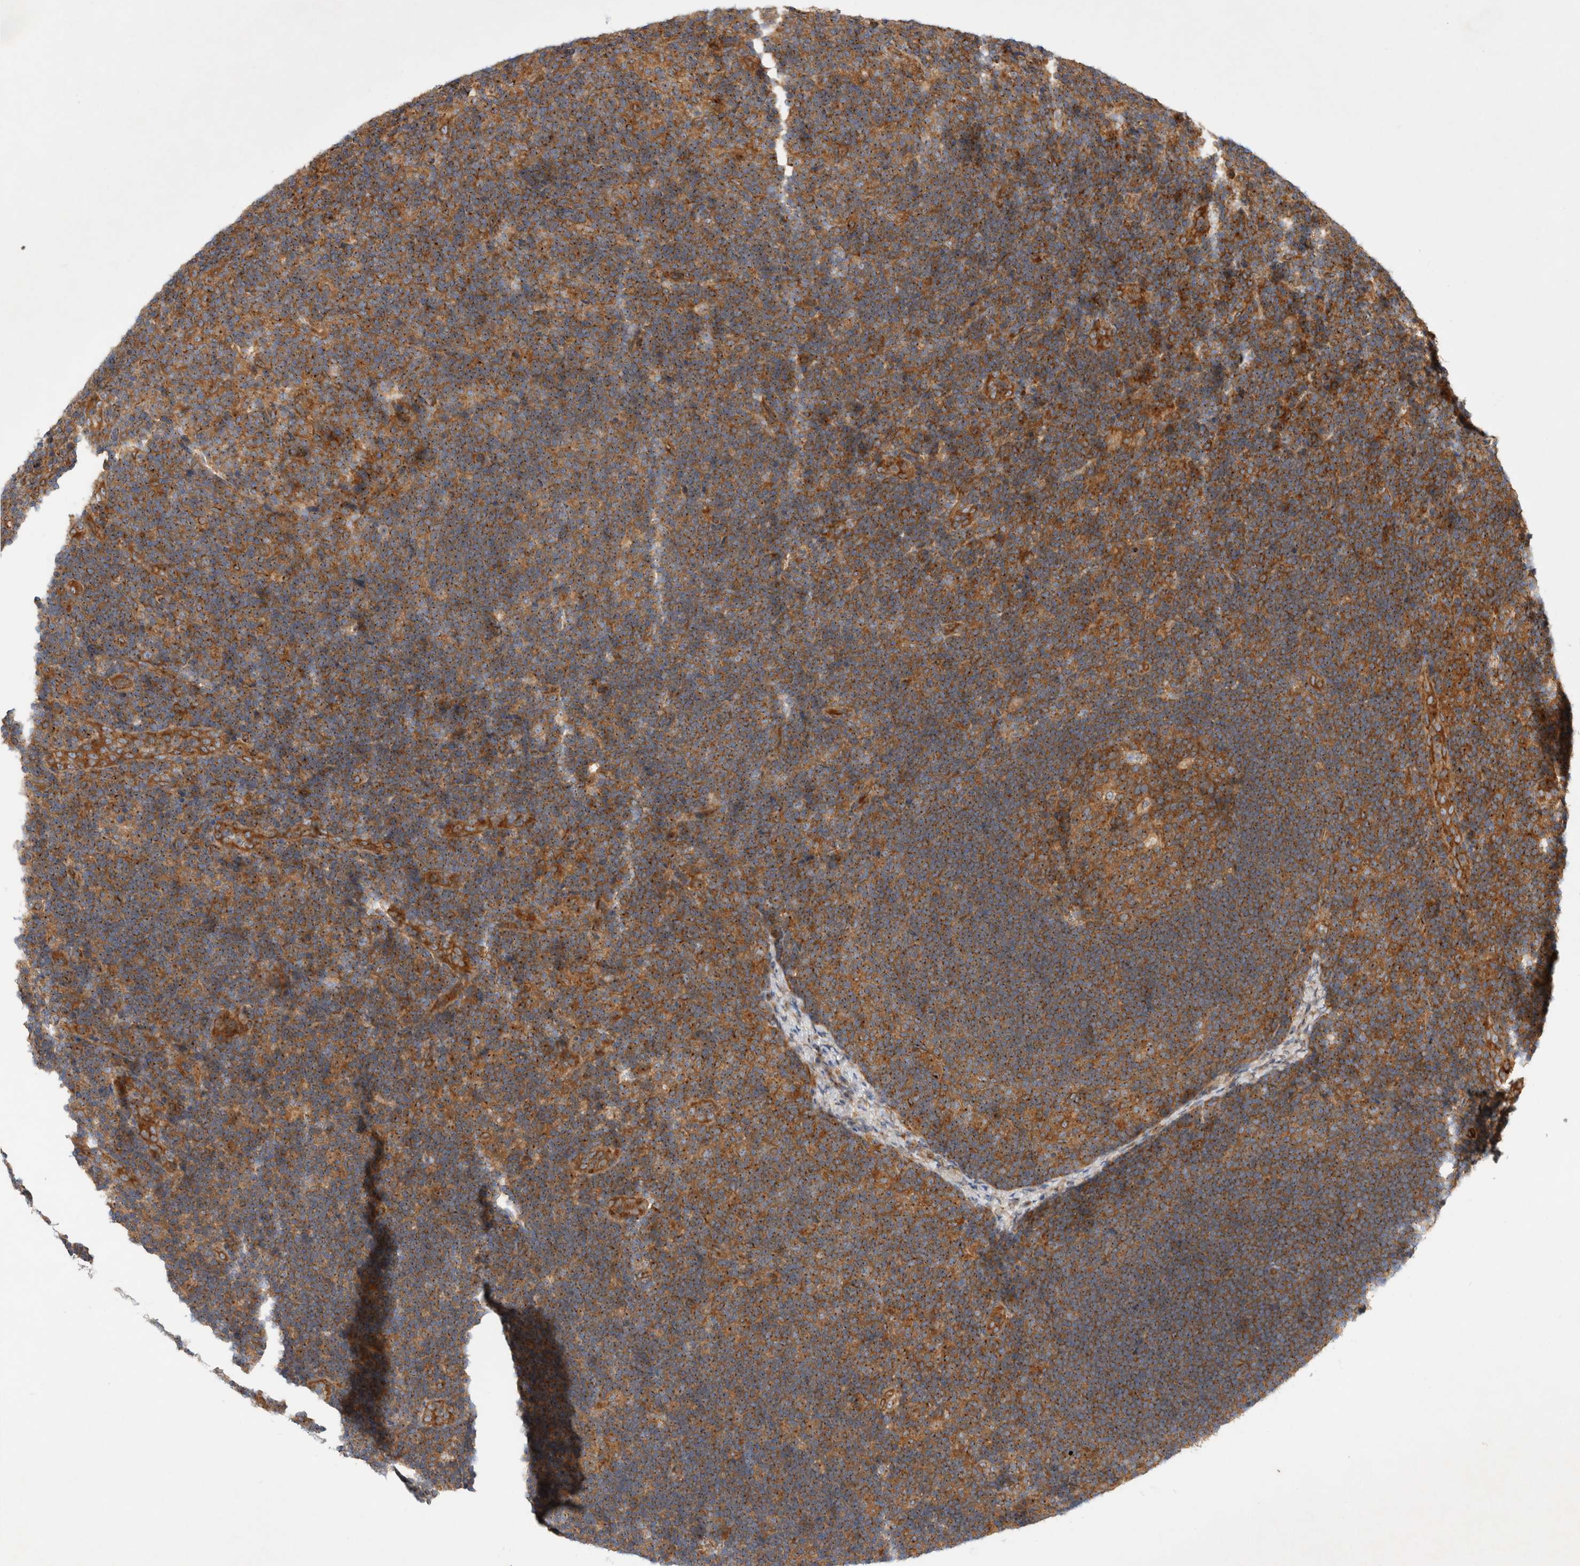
{"staining": {"intensity": "moderate", "quantity": ">75%", "location": "cytoplasmic/membranous"}, "tissue": "lymph node", "cell_type": "Germinal center cells", "image_type": "normal", "snomed": [{"axis": "morphology", "description": "Normal tissue, NOS"}, {"axis": "topography", "description": "Lymph node"}], "caption": "Normal lymph node was stained to show a protein in brown. There is medium levels of moderate cytoplasmic/membranous positivity in about >75% of germinal center cells.", "gene": "GPR150", "patient": {"sex": "female", "age": 22}}